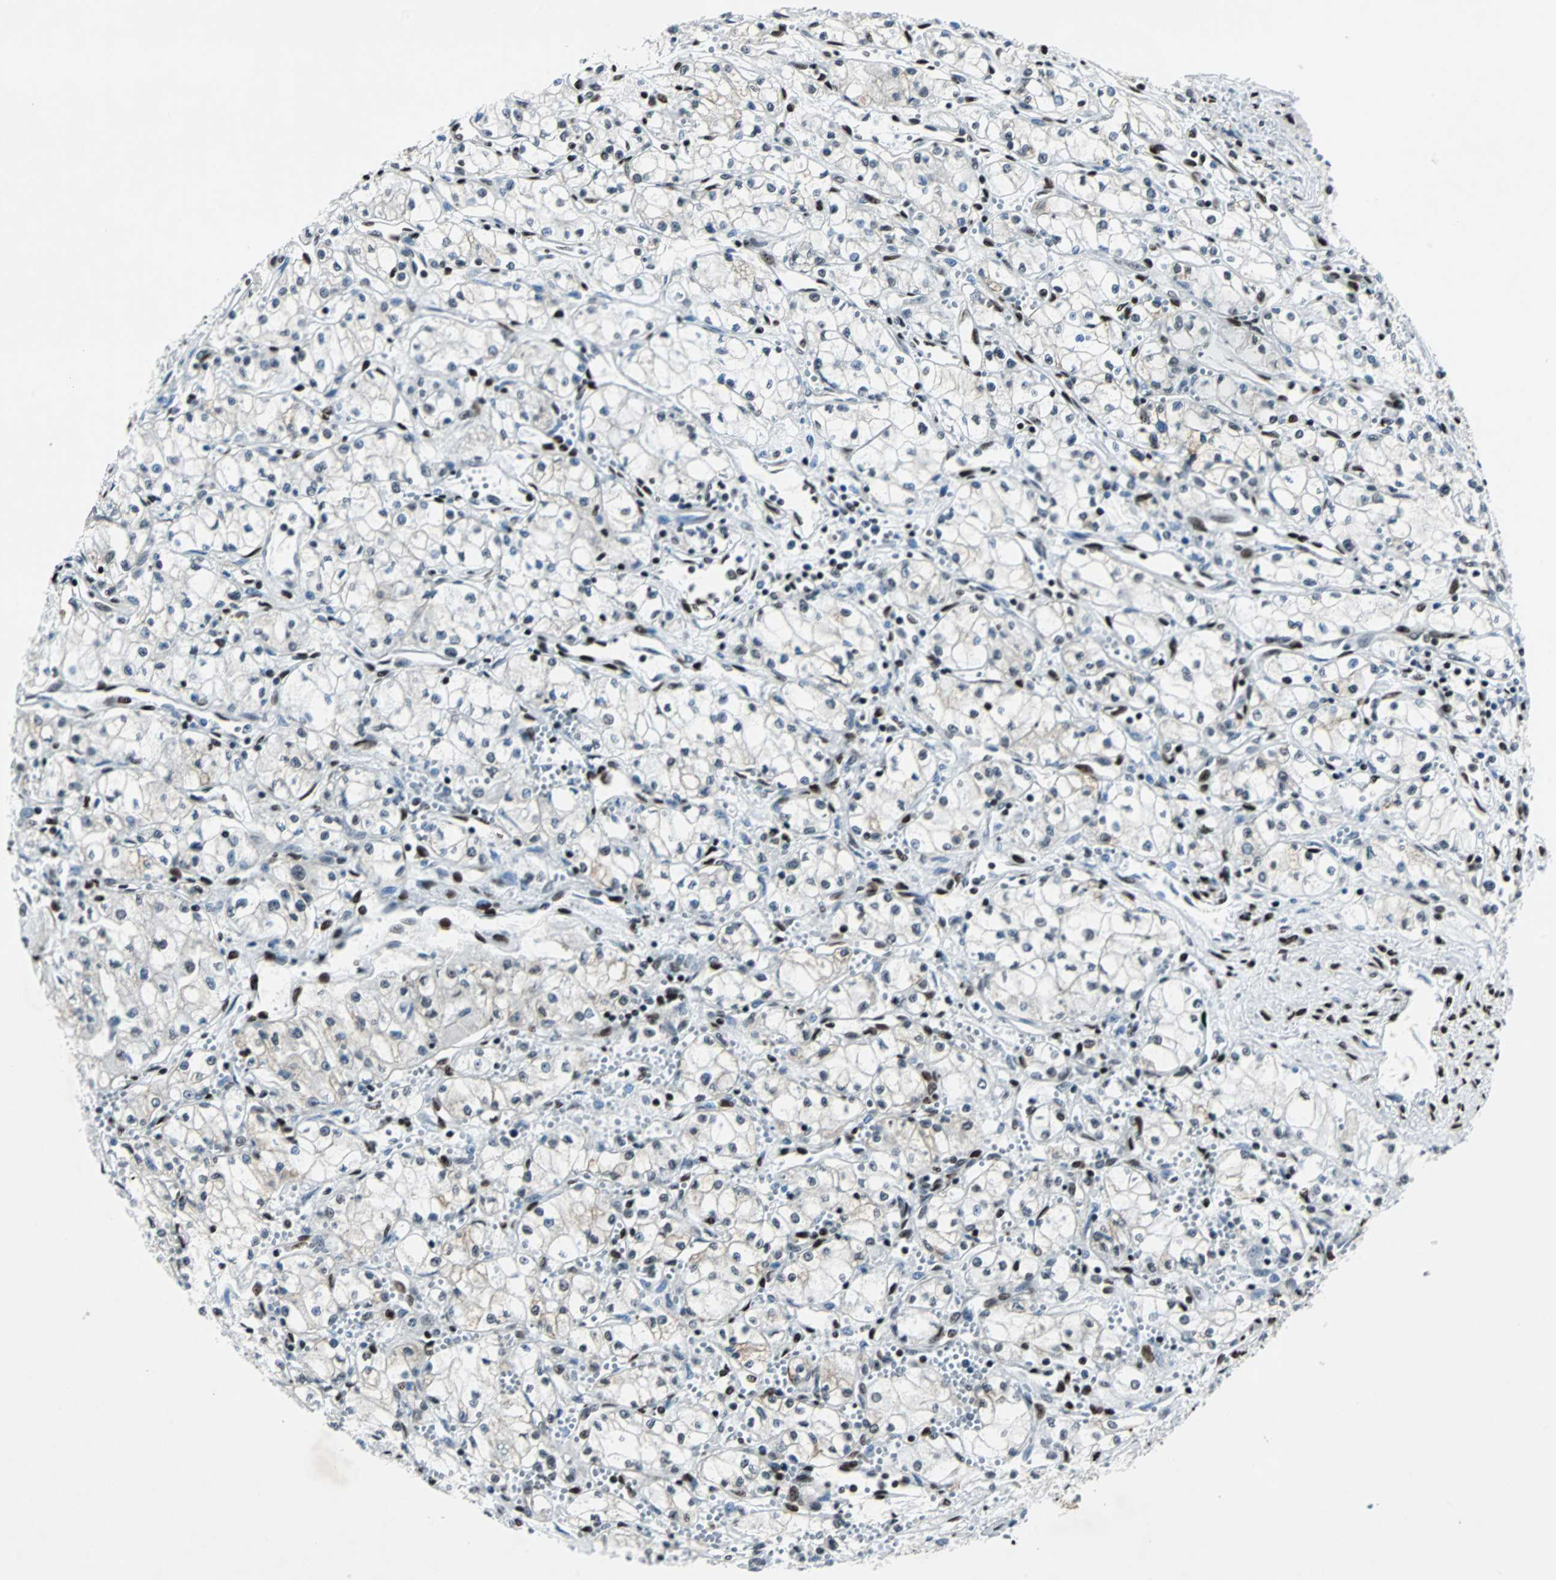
{"staining": {"intensity": "moderate", "quantity": "25%-75%", "location": "nuclear"}, "tissue": "renal cancer", "cell_type": "Tumor cells", "image_type": "cancer", "snomed": [{"axis": "morphology", "description": "Normal tissue, NOS"}, {"axis": "morphology", "description": "Adenocarcinoma, NOS"}, {"axis": "topography", "description": "Kidney"}], "caption": "This histopathology image shows immunohistochemistry staining of human renal cancer (adenocarcinoma), with medium moderate nuclear staining in about 25%-75% of tumor cells.", "gene": "MEF2D", "patient": {"sex": "male", "age": 59}}